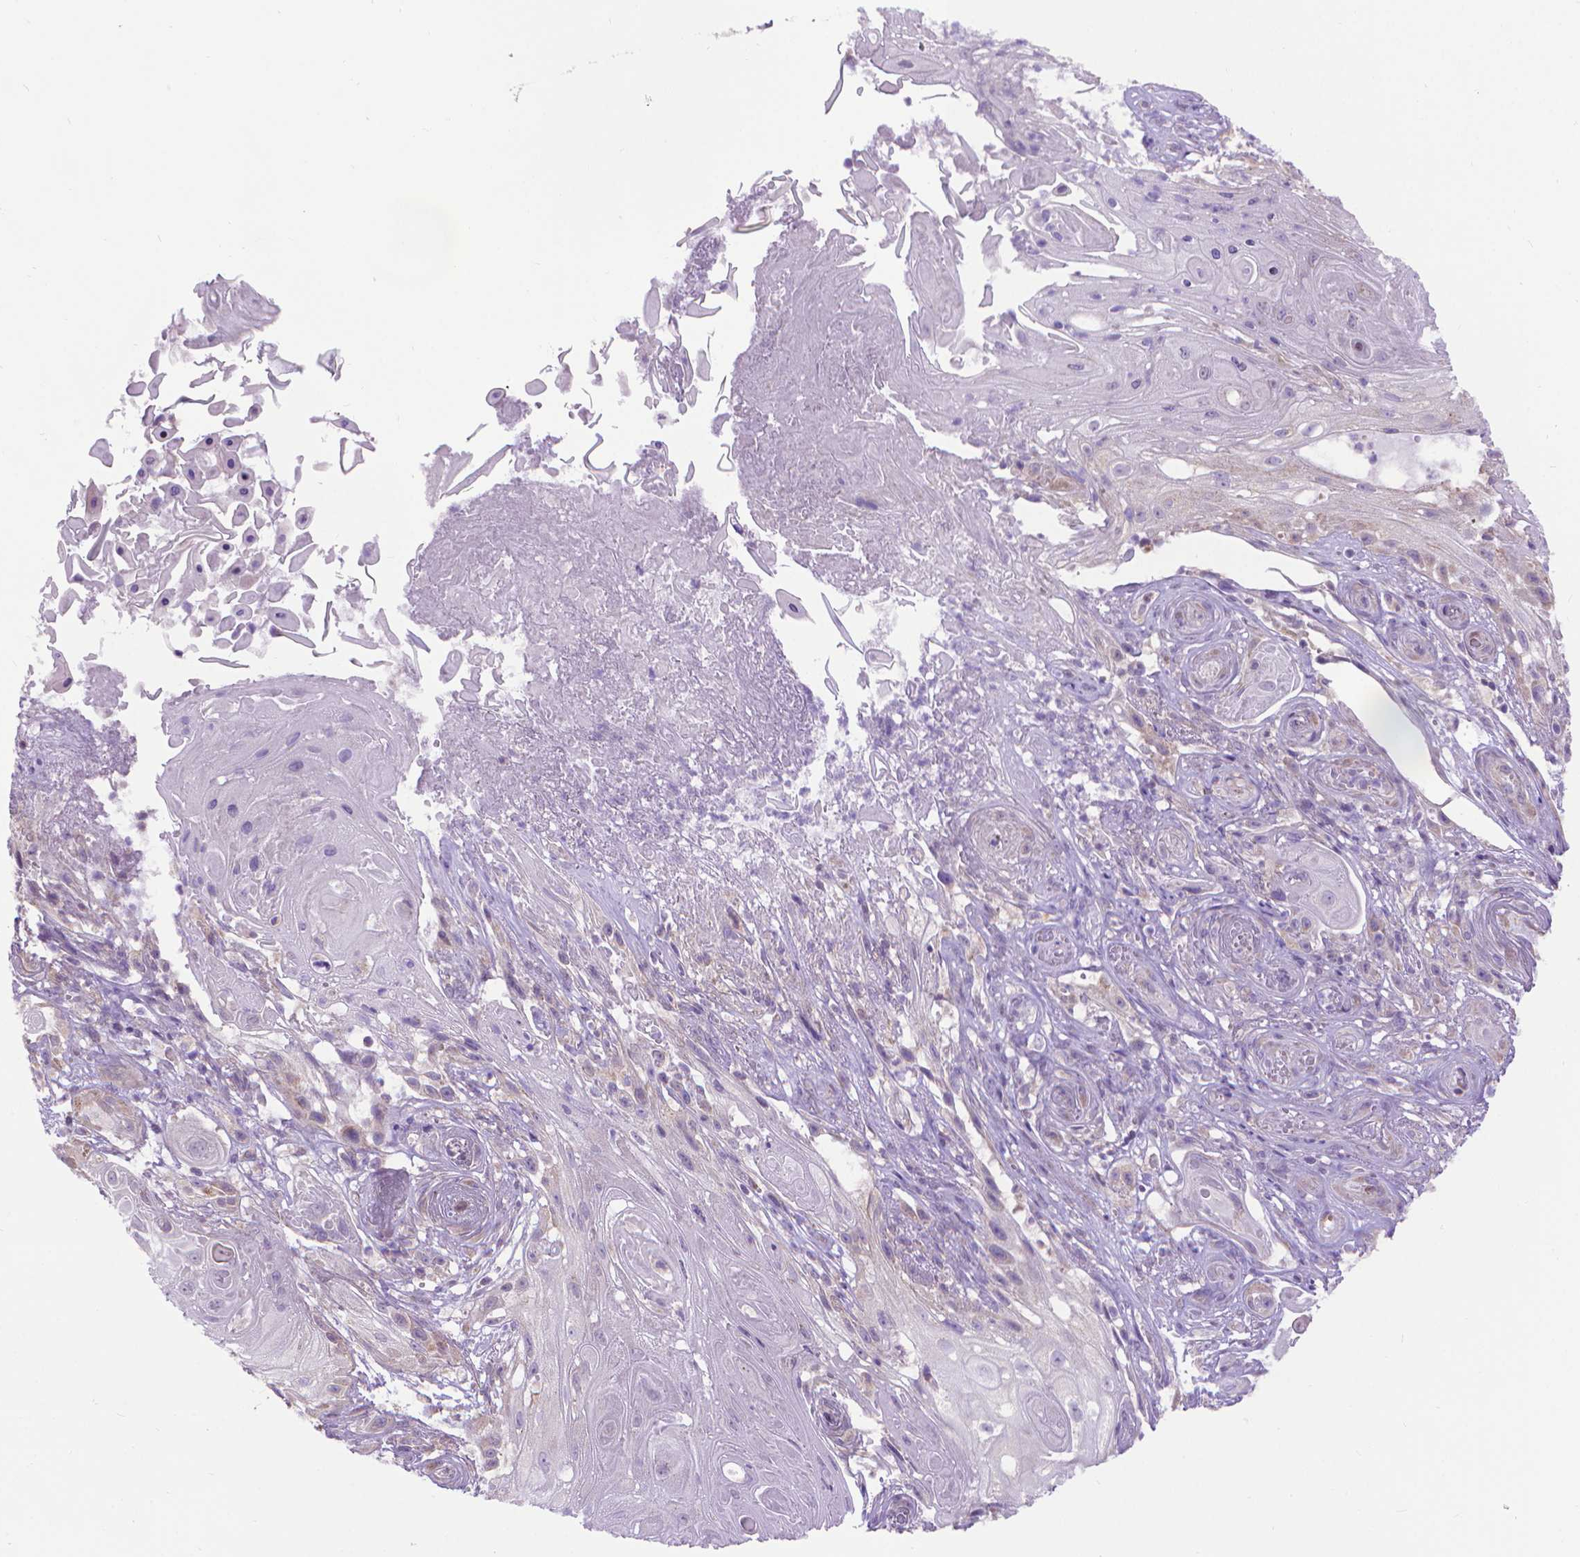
{"staining": {"intensity": "weak", "quantity": "<25%", "location": "cytoplasmic/membranous"}, "tissue": "skin cancer", "cell_type": "Tumor cells", "image_type": "cancer", "snomed": [{"axis": "morphology", "description": "Squamous cell carcinoma, NOS"}, {"axis": "topography", "description": "Skin"}], "caption": "Tumor cells are negative for brown protein staining in squamous cell carcinoma (skin). The staining is performed using DAB (3,3'-diaminobenzidine) brown chromogen with nuclei counter-stained in using hematoxylin.", "gene": "SYN1", "patient": {"sex": "male", "age": 62}}